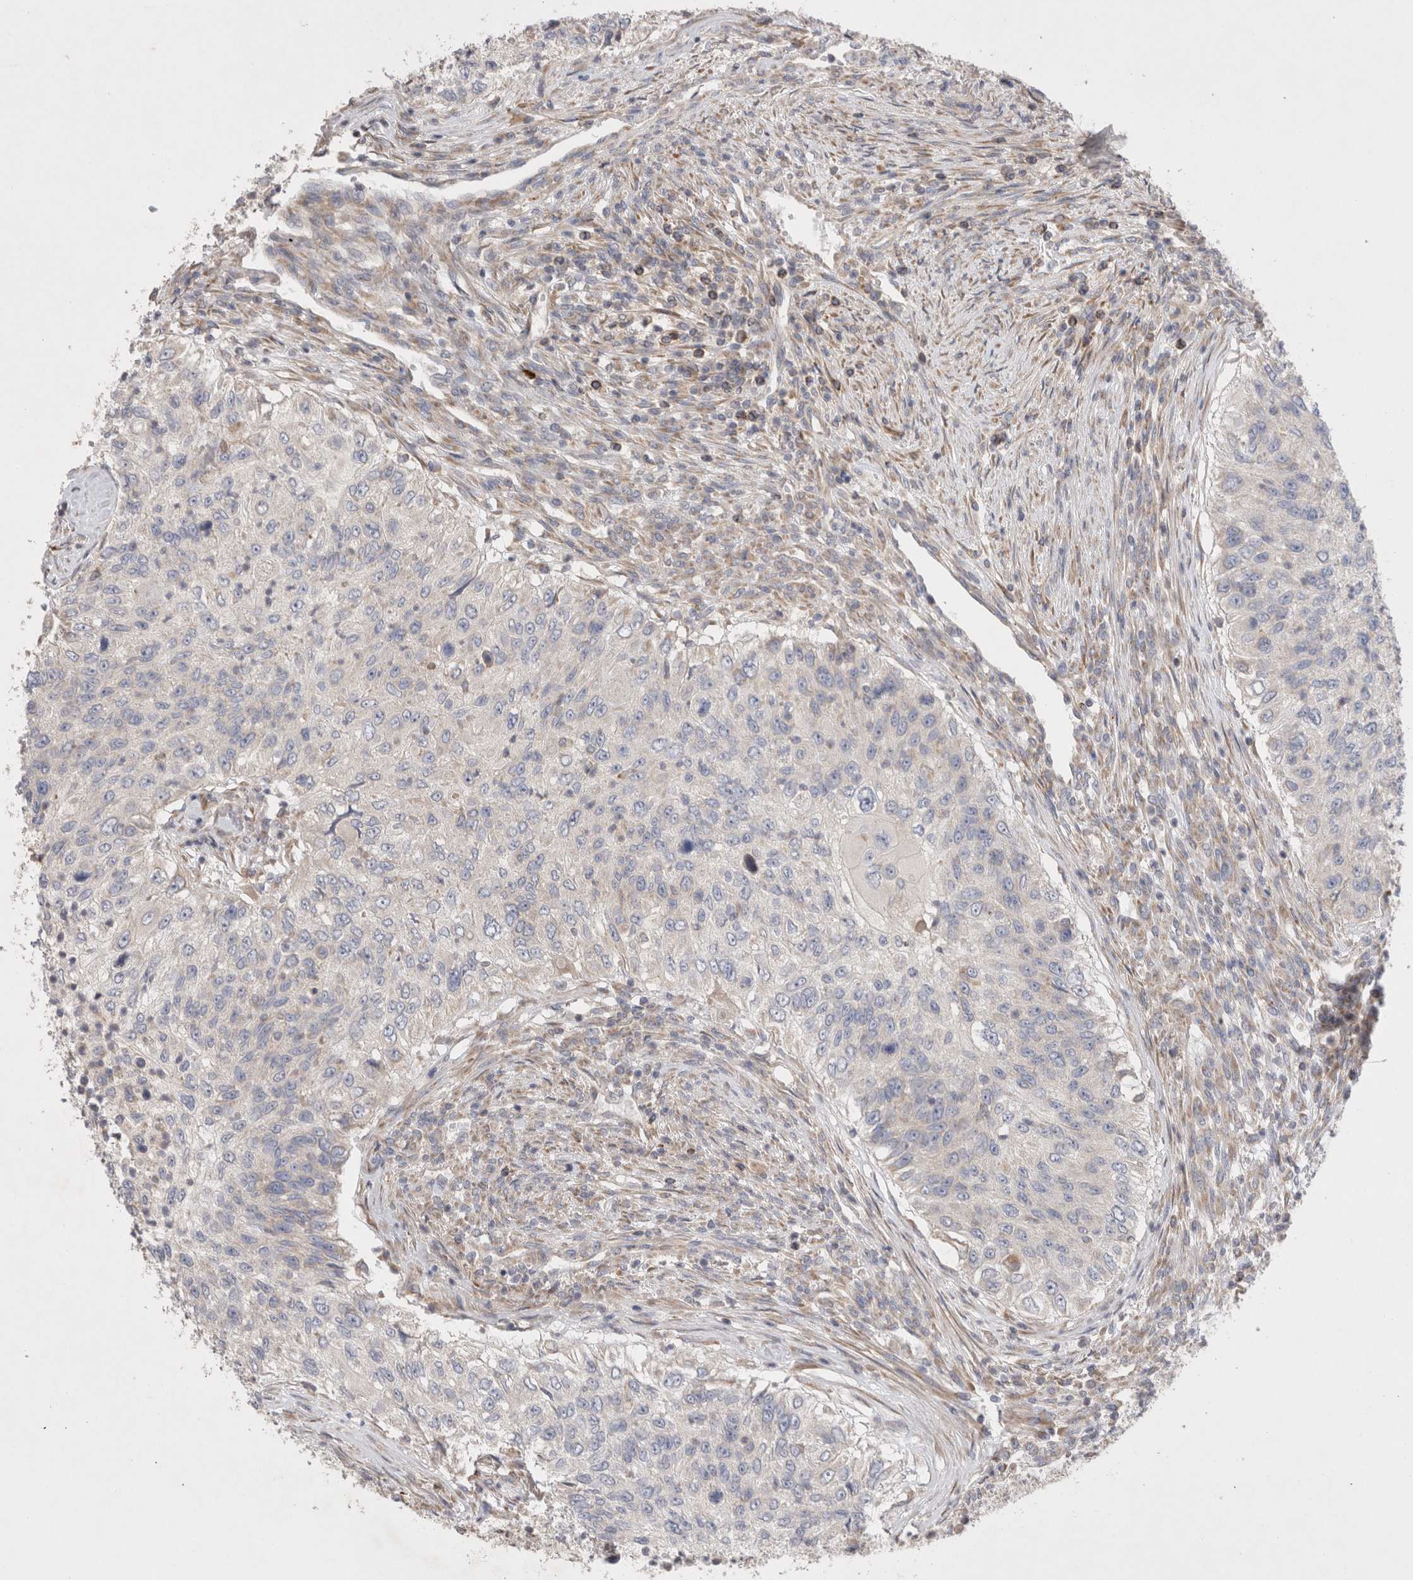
{"staining": {"intensity": "negative", "quantity": "none", "location": "none"}, "tissue": "urothelial cancer", "cell_type": "Tumor cells", "image_type": "cancer", "snomed": [{"axis": "morphology", "description": "Urothelial carcinoma, High grade"}, {"axis": "topography", "description": "Urinary bladder"}], "caption": "Immunohistochemical staining of human urothelial cancer demonstrates no significant positivity in tumor cells.", "gene": "TBC1D16", "patient": {"sex": "female", "age": 60}}